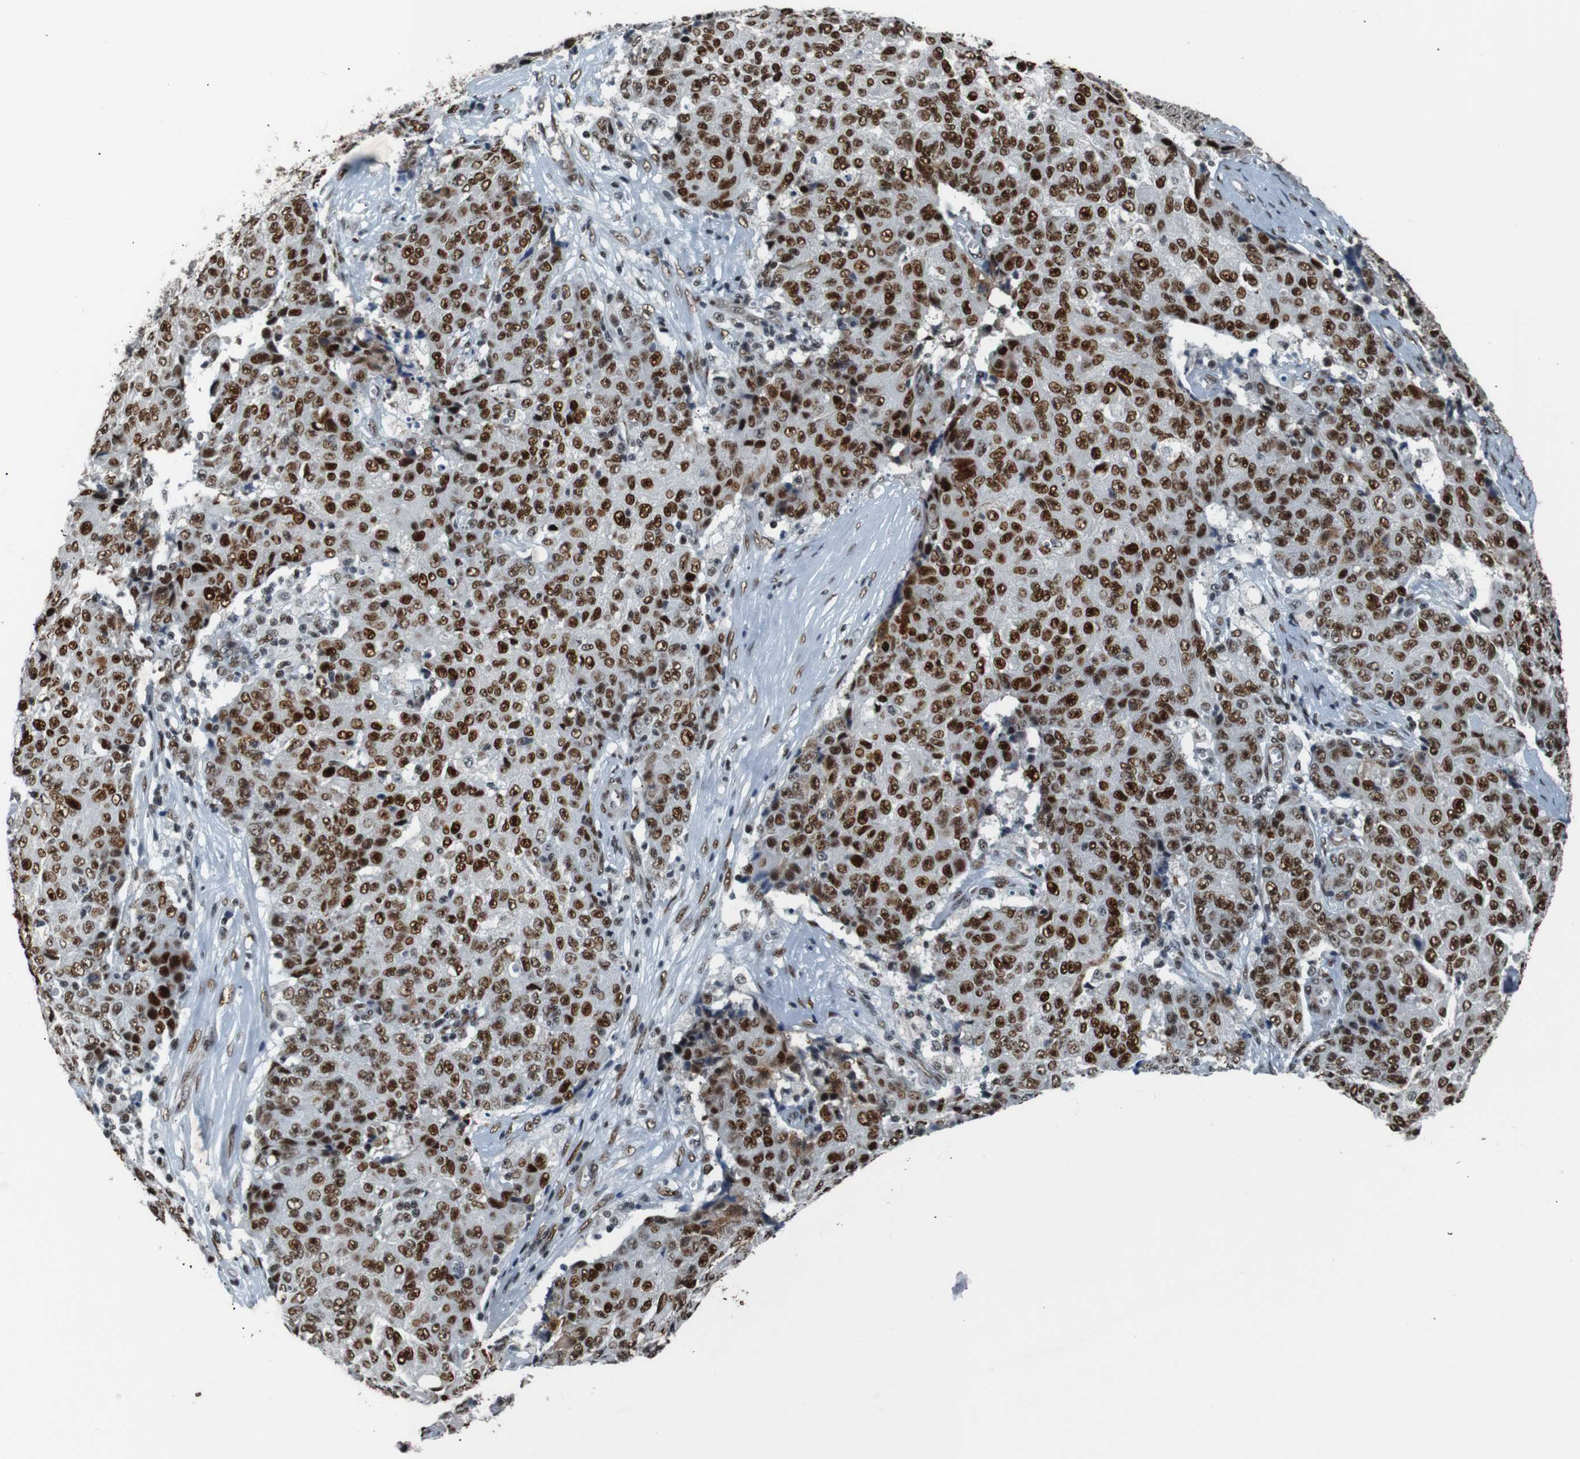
{"staining": {"intensity": "strong", "quantity": ">75%", "location": "nuclear"}, "tissue": "ovarian cancer", "cell_type": "Tumor cells", "image_type": "cancer", "snomed": [{"axis": "morphology", "description": "Carcinoma, endometroid"}, {"axis": "topography", "description": "Ovary"}], "caption": "Ovarian cancer stained for a protein (brown) reveals strong nuclear positive staining in approximately >75% of tumor cells.", "gene": "HEXIM1", "patient": {"sex": "female", "age": 42}}